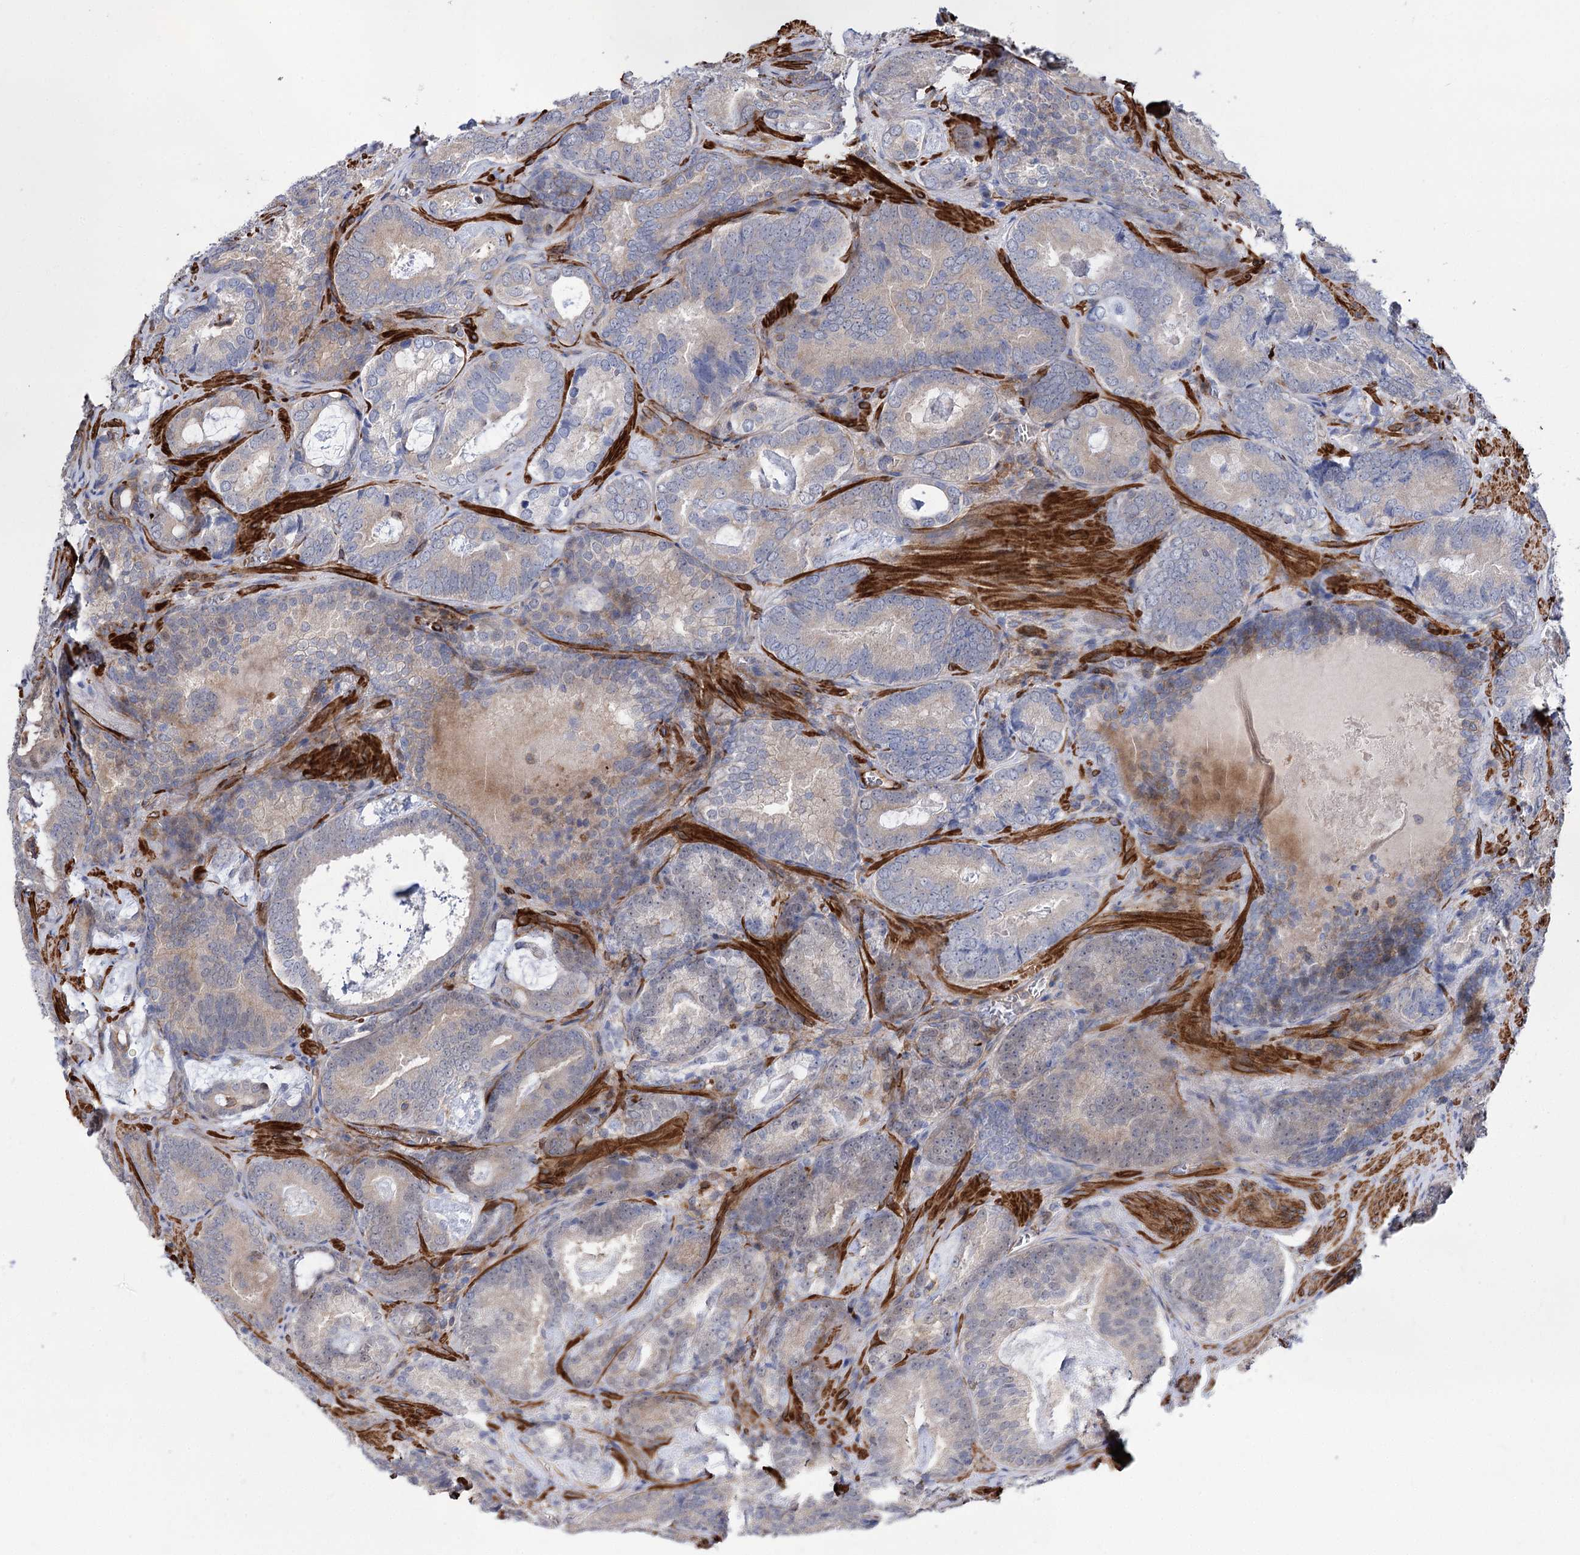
{"staining": {"intensity": "weak", "quantity": "25%-75%", "location": "cytoplasmic/membranous"}, "tissue": "prostate cancer", "cell_type": "Tumor cells", "image_type": "cancer", "snomed": [{"axis": "morphology", "description": "Adenocarcinoma, Low grade"}, {"axis": "topography", "description": "Prostate"}], "caption": "Human prostate adenocarcinoma (low-grade) stained with a protein marker displays weak staining in tumor cells.", "gene": "DPP3", "patient": {"sex": "male", "age": 60}}